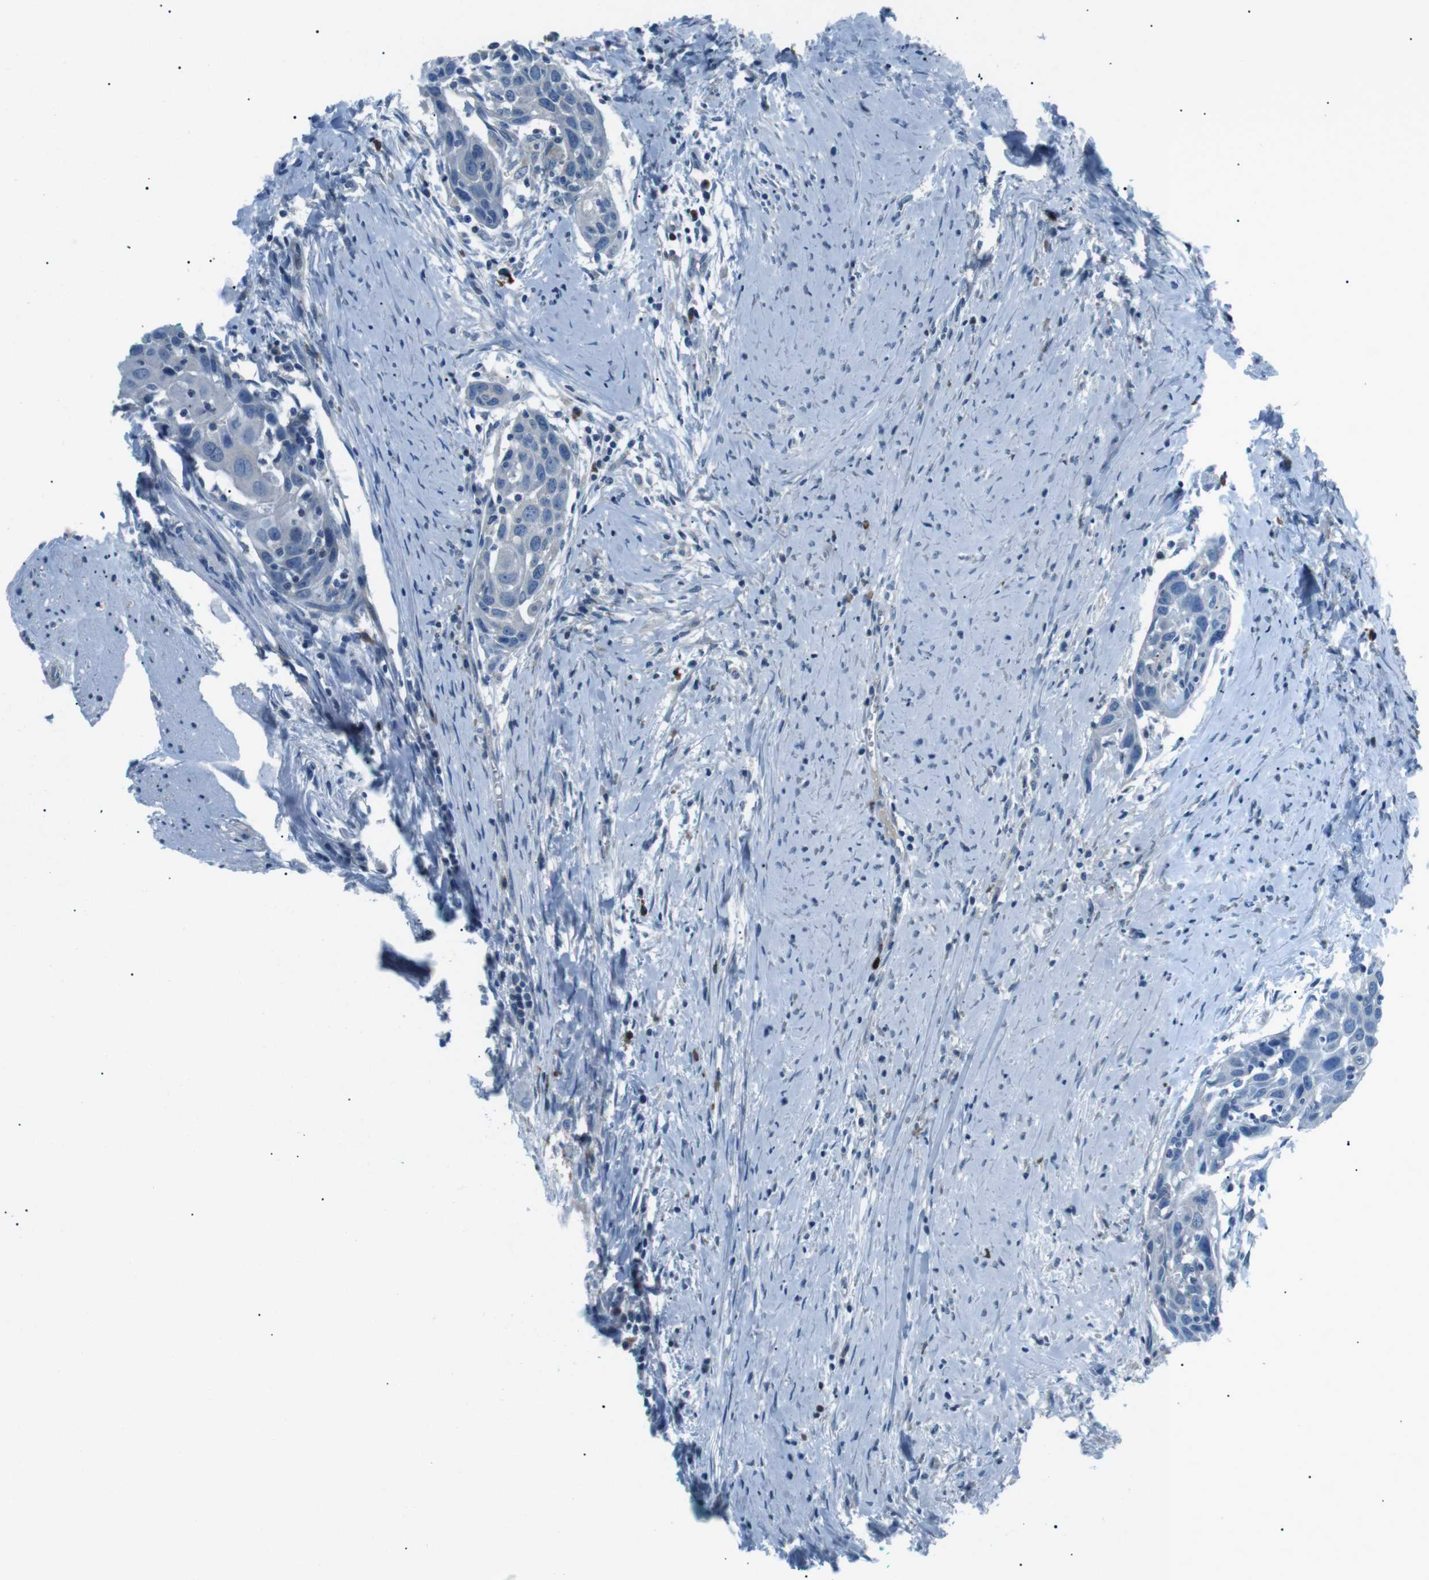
{"staining": {"intensity": "negative", "quantity": "none", "location": "none"}, "tissue": "head and neck cancer", "cell_type": "Tumor cells", "image_type": "cancer", "snomed": [{"axis": "morphology", "description": "Squamous cell carcinoma, NOS"}, {"axis": "topography", "description": "Oral tissue"}, {"axis": "topography", "description": "Head-Neck"}], "caption": "Head and neck cancer stained for a protein using immunohistochemistry (IHC) exhibits no expression tumor cells.", "gene": "ST6GAL1", "patient": {"sex": "female", "age": 50}}